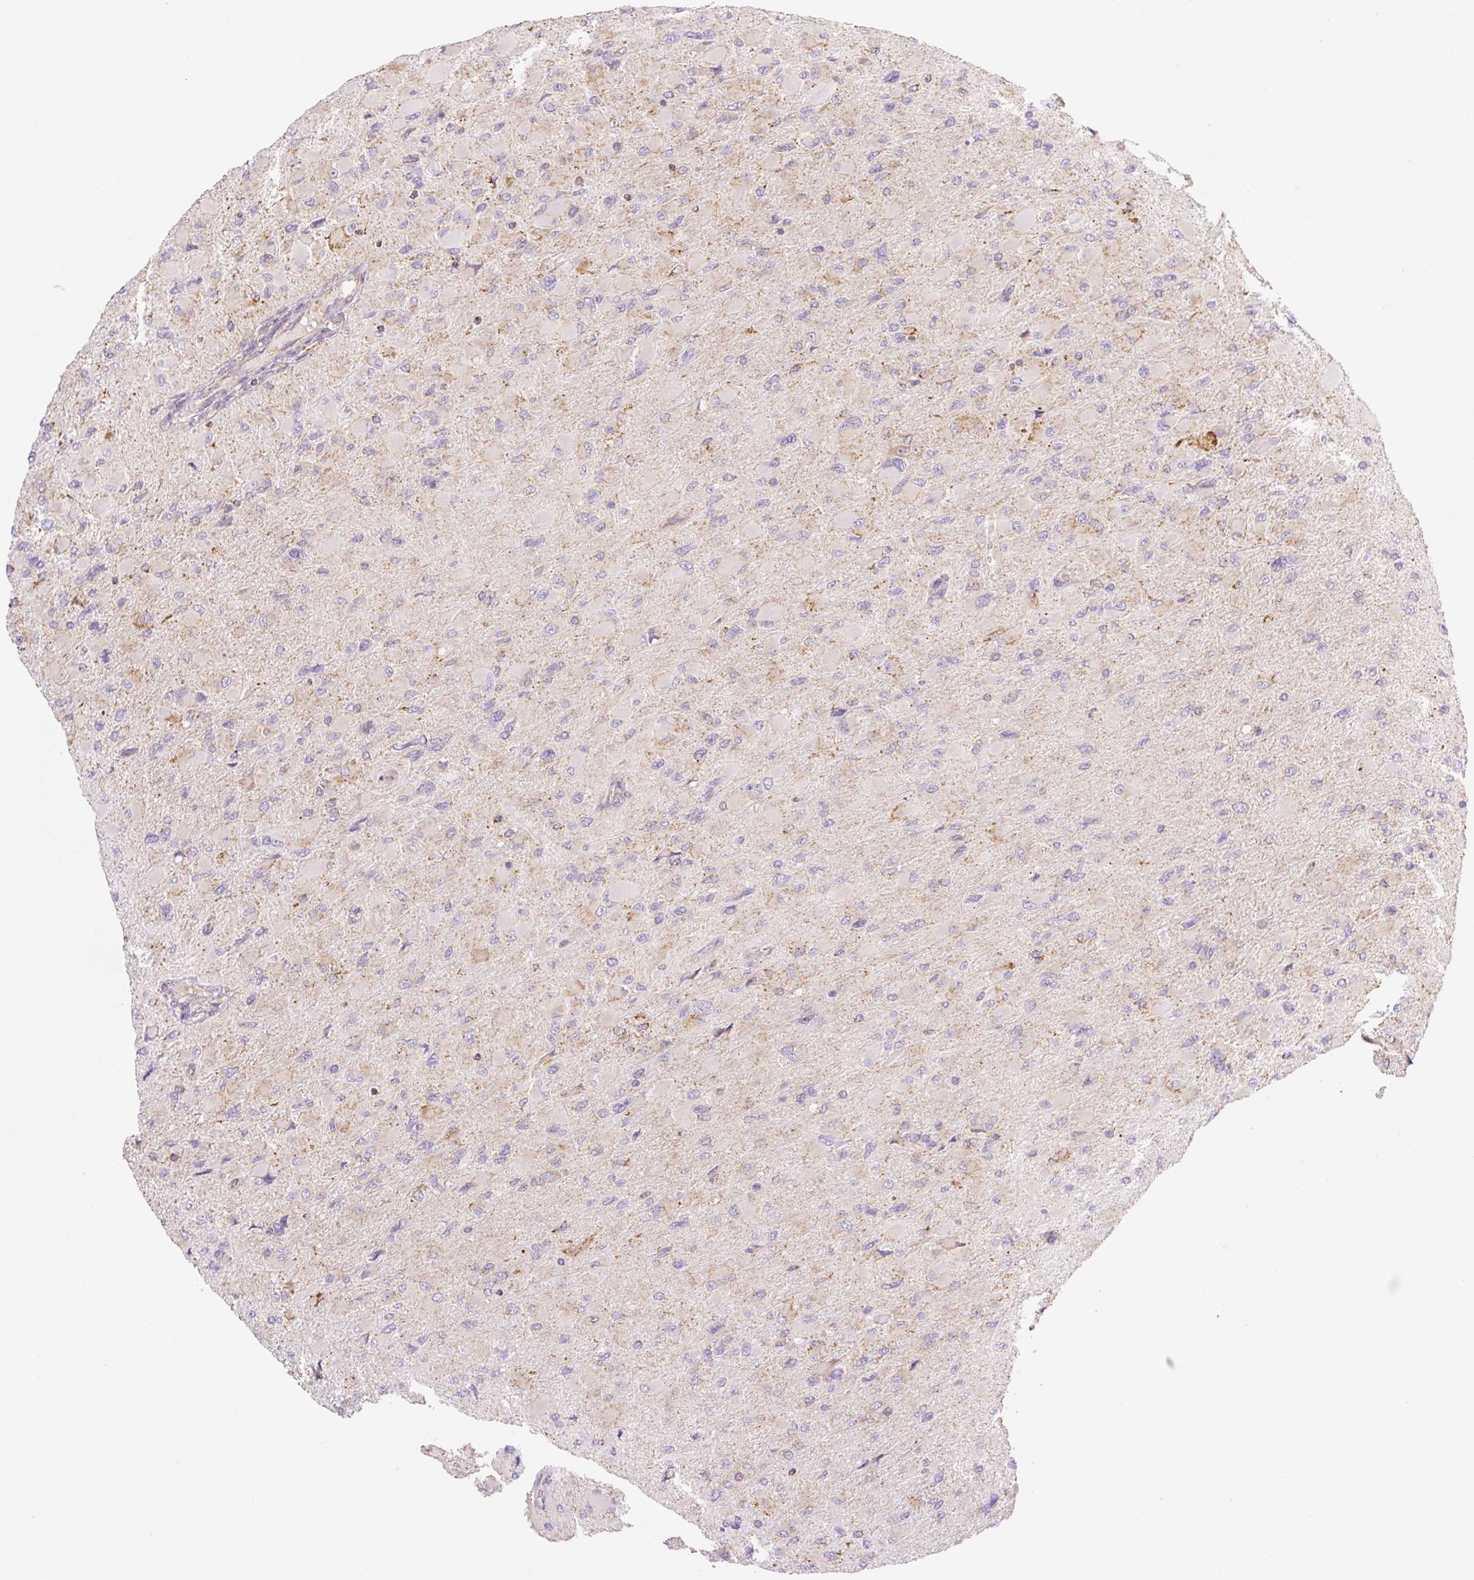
{"staining": {"intensity": "negative", "quantity": "none", "location": "none"}, "tissue": "glioma", "cell_type": "Tumor cells", "image_type": "cancer", "snomed": [{"axis": "morphology", "description": "Glioma, malignant, High grade"}, {"axis": "topography", "description": "Cerebral cortex"}], "caption": "This is a histopathology image of IHC staining of malignant high-grade glioma, which shows no positivity in tumor cells.", "gene": "GOSR2", "patient": {"sex": "female", "age": 36}}